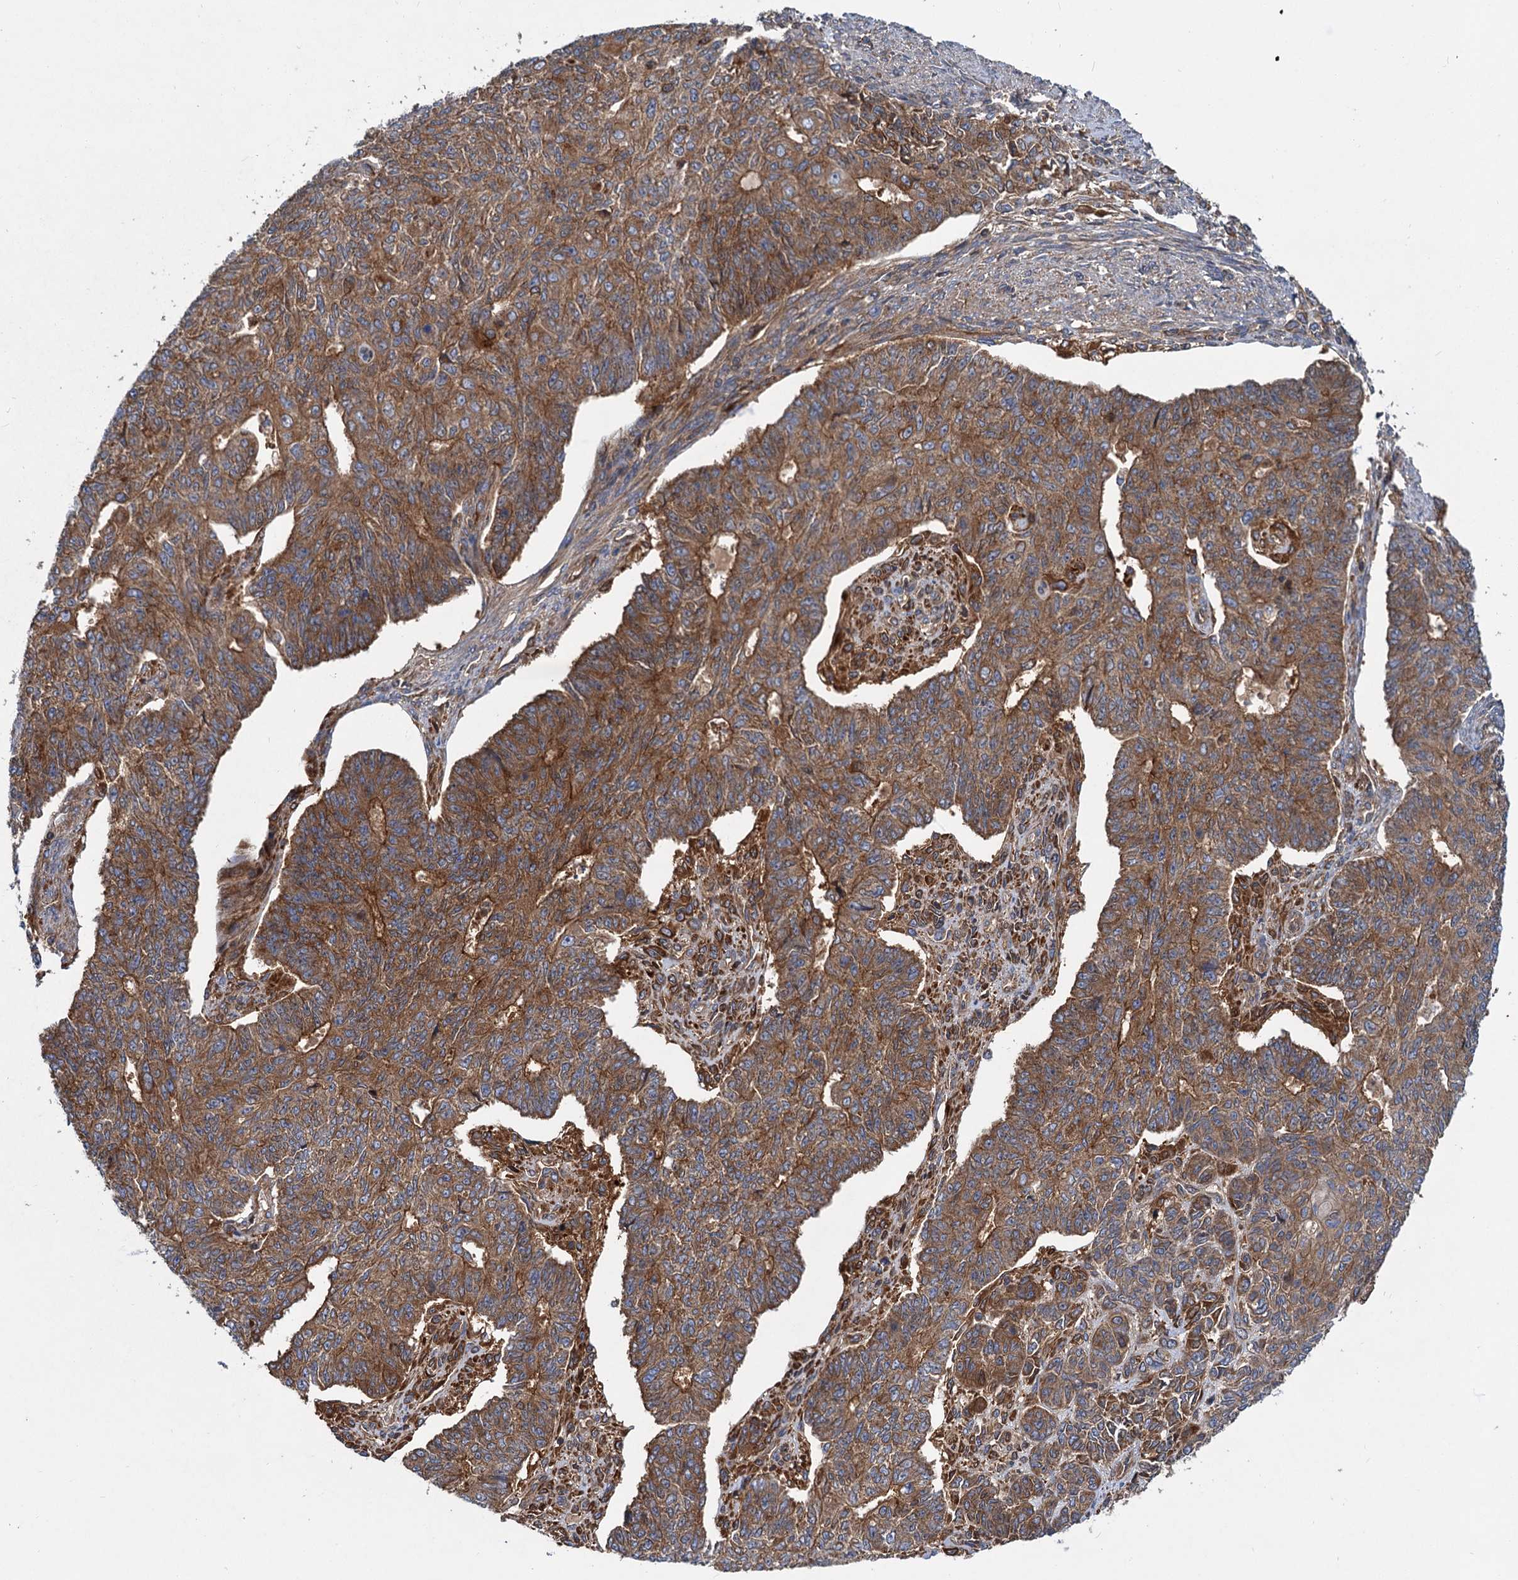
{"staining": {"intensity": "strong", "quantity": ">75%", "location": "cytoplasmic/membranous"}, "tissue": "endometrial cancer", "cell_type": "Tumor cells", "image_type": "cancer", "snomed": [{"axis": "morphology", "description": "Adenocarcinoma, NOS"}, {"axis": "topography", "description": "Endometrium"}], "caption": "Strong cytoplasmic/membranous expression for a protein is appreciated in about >75% of tumor cells of endometrial cancer (adenocarcinoma) using immunohistochemistry.", "gene": "ALKBH7", "patient": {"sex": "female", "age": 32}}